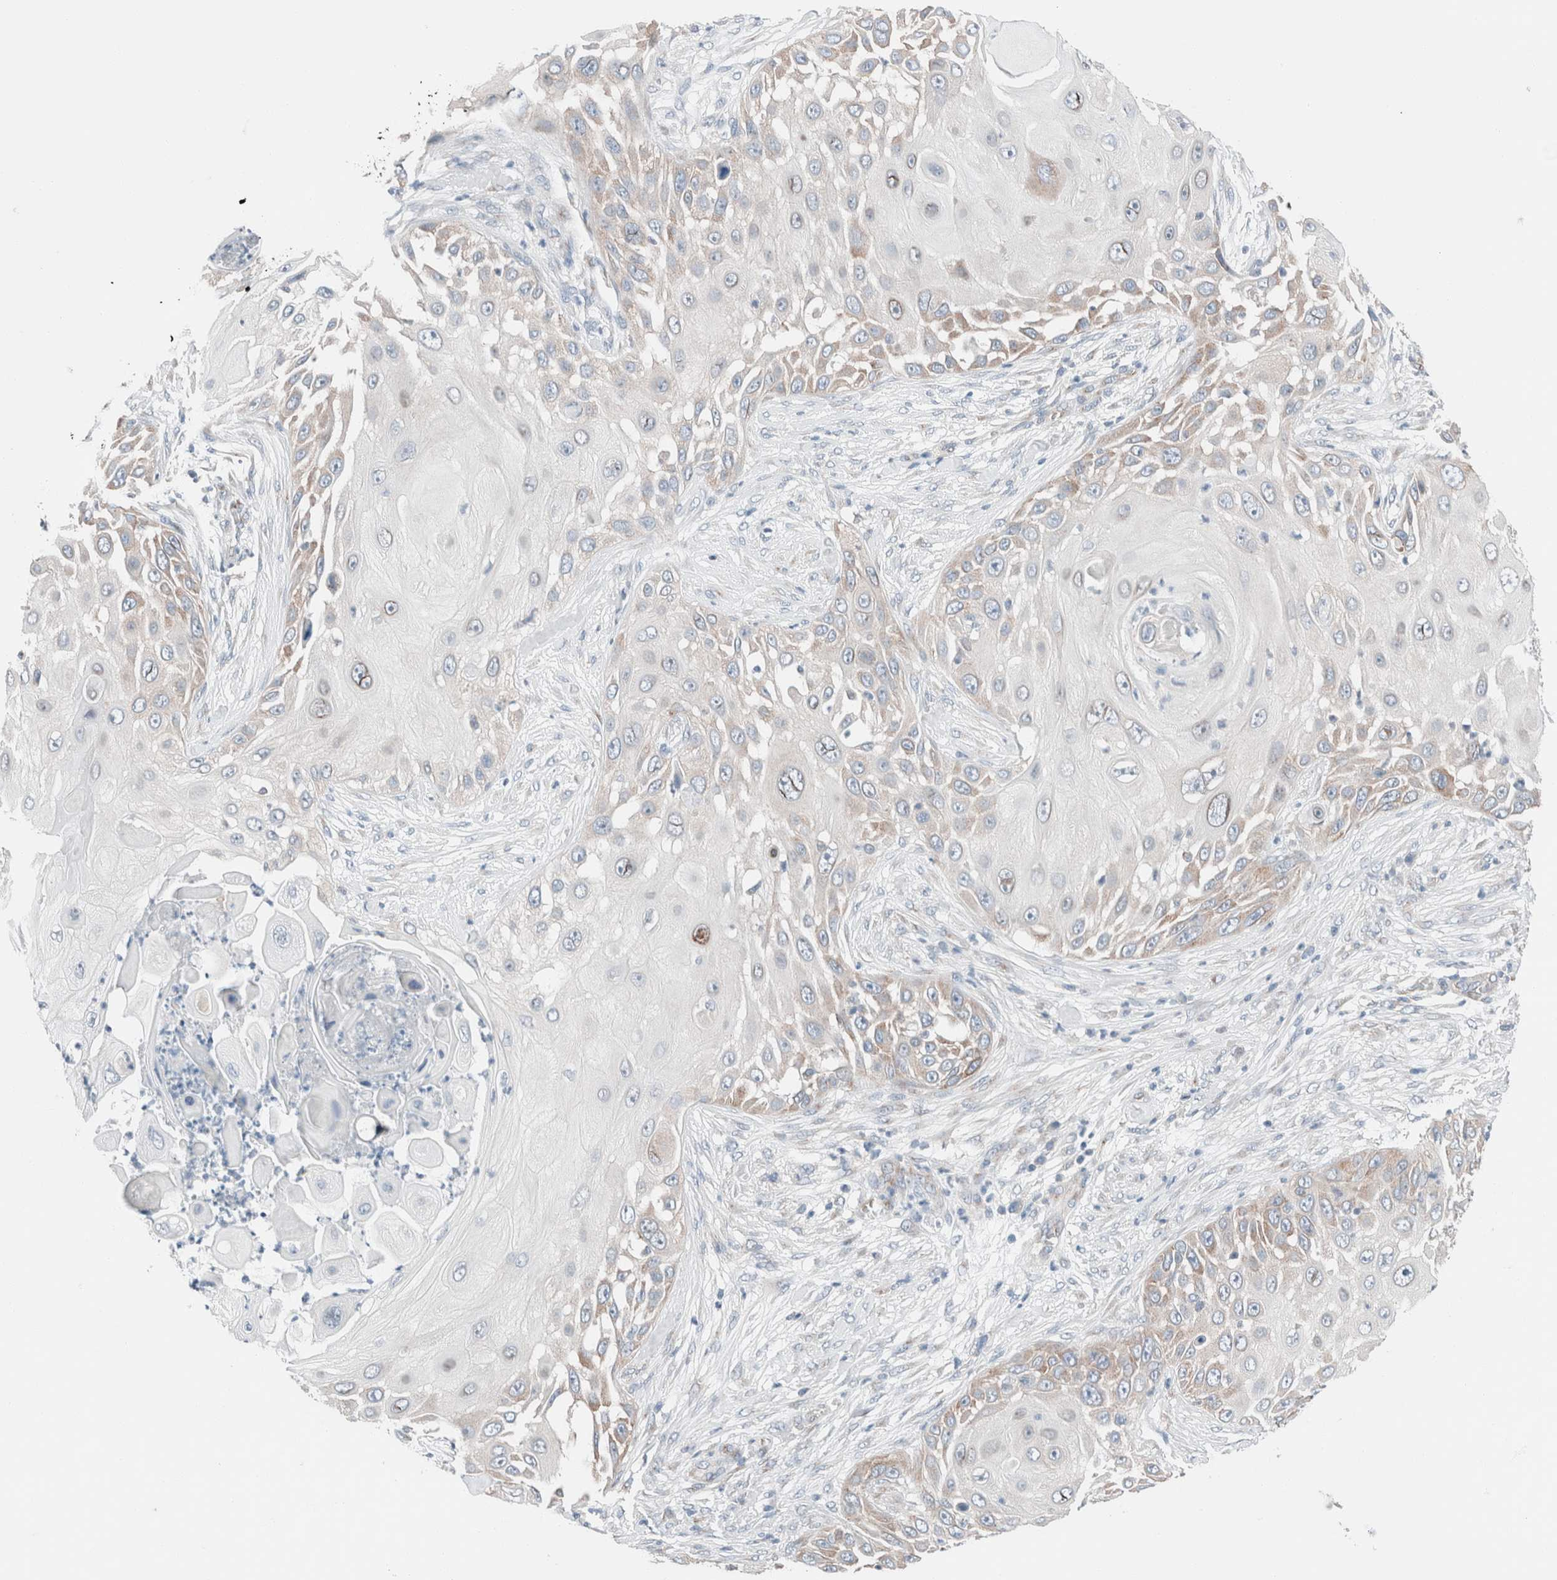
{"staining": {"intensity": "moderate", "quantity": "<25%", "location": "cytoplasmic/membranous"}, "tissue": "skin cancer", "cell_type": "Tumor cells", "image_type": "cancer", "snomed": [{"axis": "morphology", "description": "Squamous cell carcinoma, NOS"}, {"axis": "topography", "description": "Skin"}], "caption": "Tumor cells display low levels of moderate cytoplasmic/membranous expression in about <25% of cells in human skin squamous cell carcinoma. (IHC, brightfield microscopy, high magnification).", "gene": "CASC3", "patient": {"sex": "female", "age": 44}}